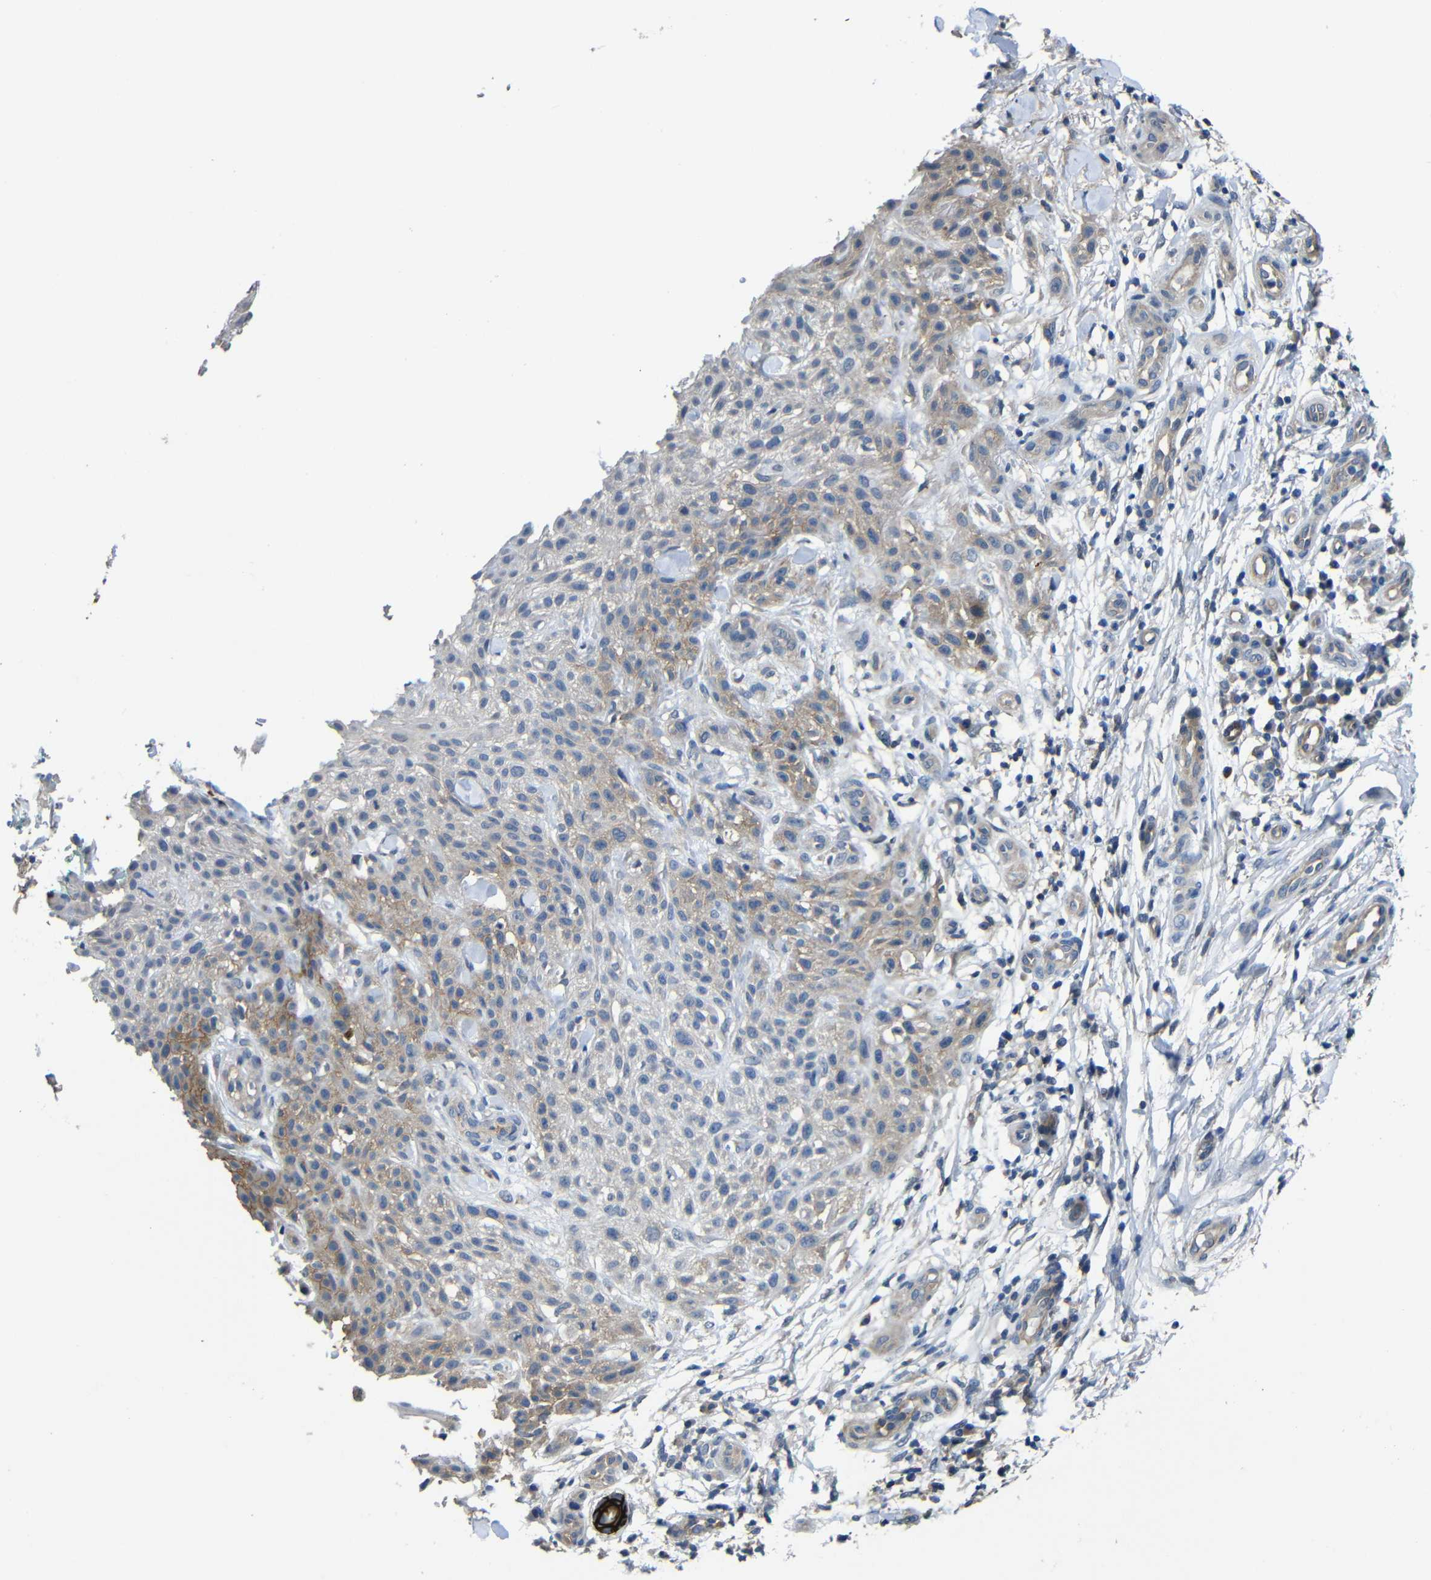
{"staining": {"intensity": "weak", "quantity": "<25%", "location": "cytoplasmic/membranous"}, "tissue": "skin cancer", "cell_type": "Tumor cells", "image_type": "cancer", "snomed": [{"axis": "morphology", "description": "Squamous cell carcinoma, NOS"}, {"axis": "topography", "description": "Skin"}], "caption": "Squamous cell carcinoma (skin) was stained to show a protein in brown. There is no significant staining in tumor cells. (DAB (3,3'-diaminobenzidine) IHC visualized using brightfield microscopy, high magnification).", "gene": "ZNF90", "patient": {"sex": "female", "age": 42}}